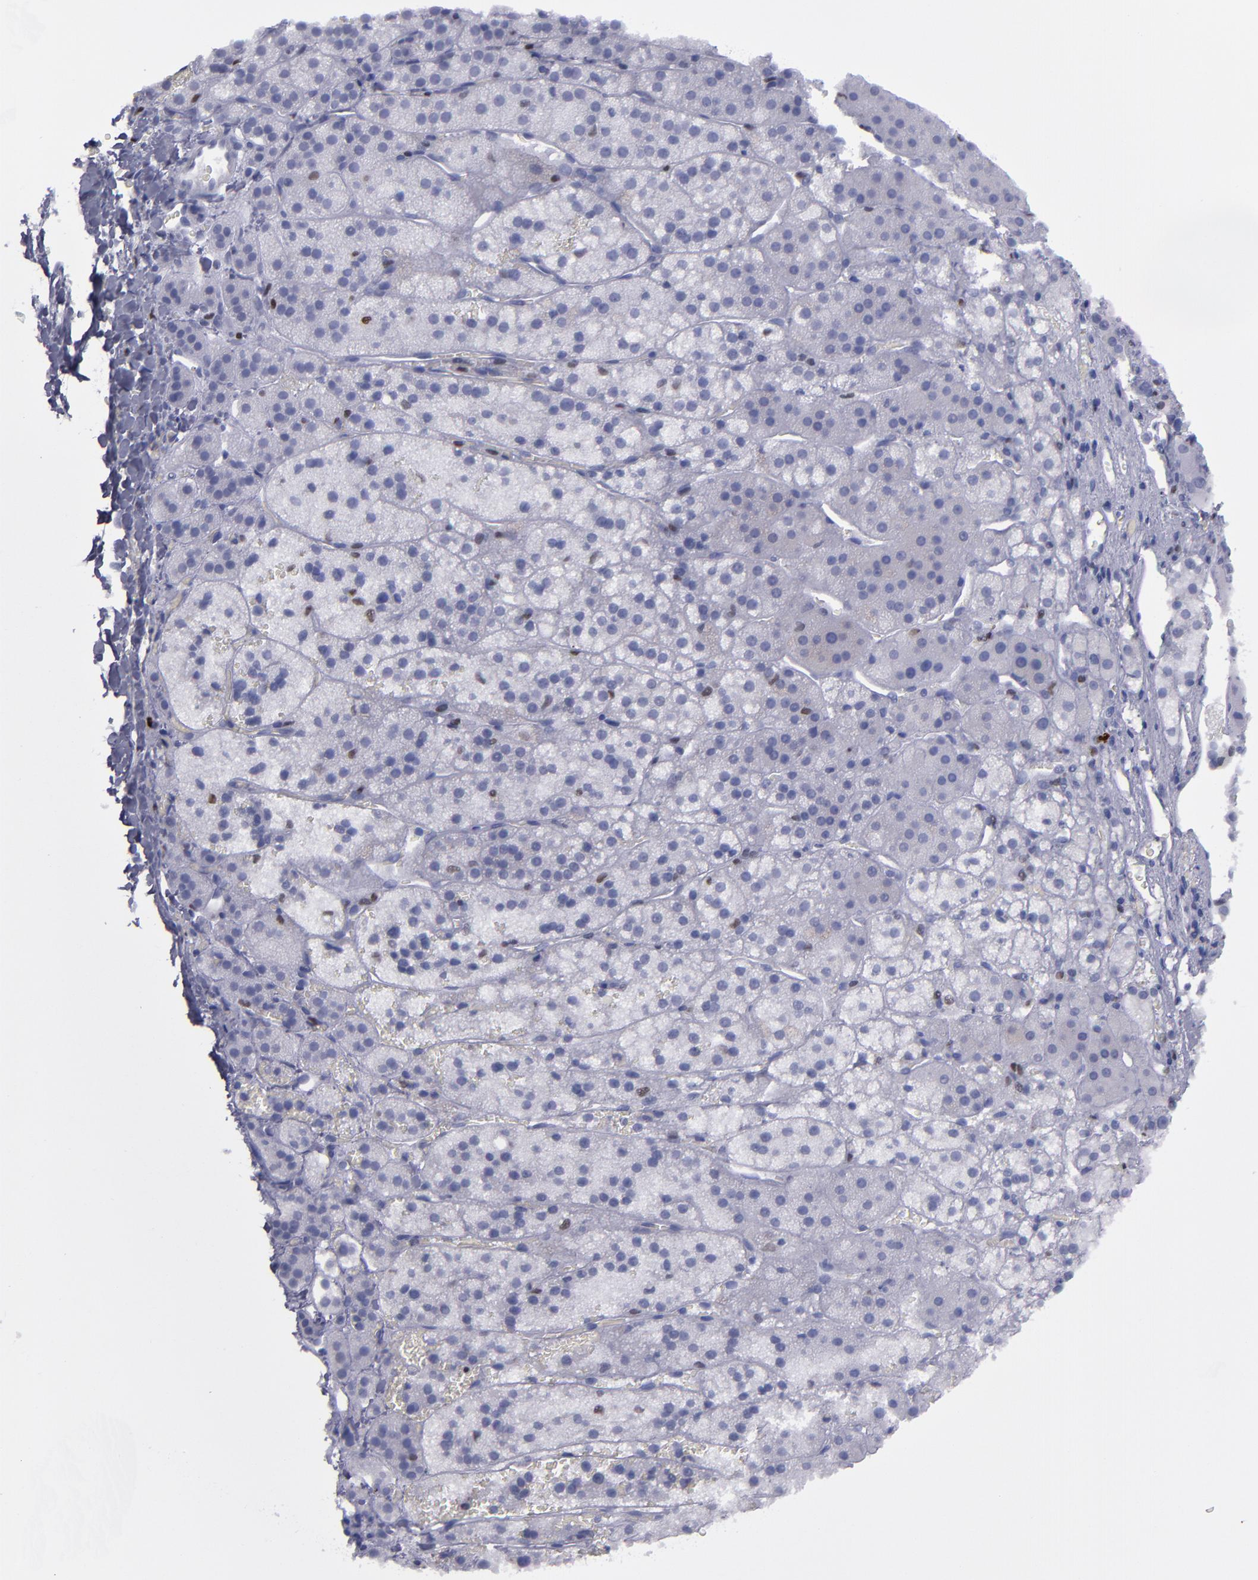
{"staining": {"intensity": "moderate", "quantity": "<25%", "location": "nuclear"}, "tissue": "adrenal gland", "cell_type": "Glandular cells", "image_type": "normal", "snomed": [{"axis": "morphology", "description": "Normal tissue, NOS"}, {"axis": "topography", "description": "Adrenal gland"}], "caption": "A photomicrograph showing moderate nuclear expression in about <25% of glandular cells in benign adrenal gland, as visualized by brown immunohistochemical staining.", "gene": "IRF8", "patient": {"sex": "female", "age": 44}}